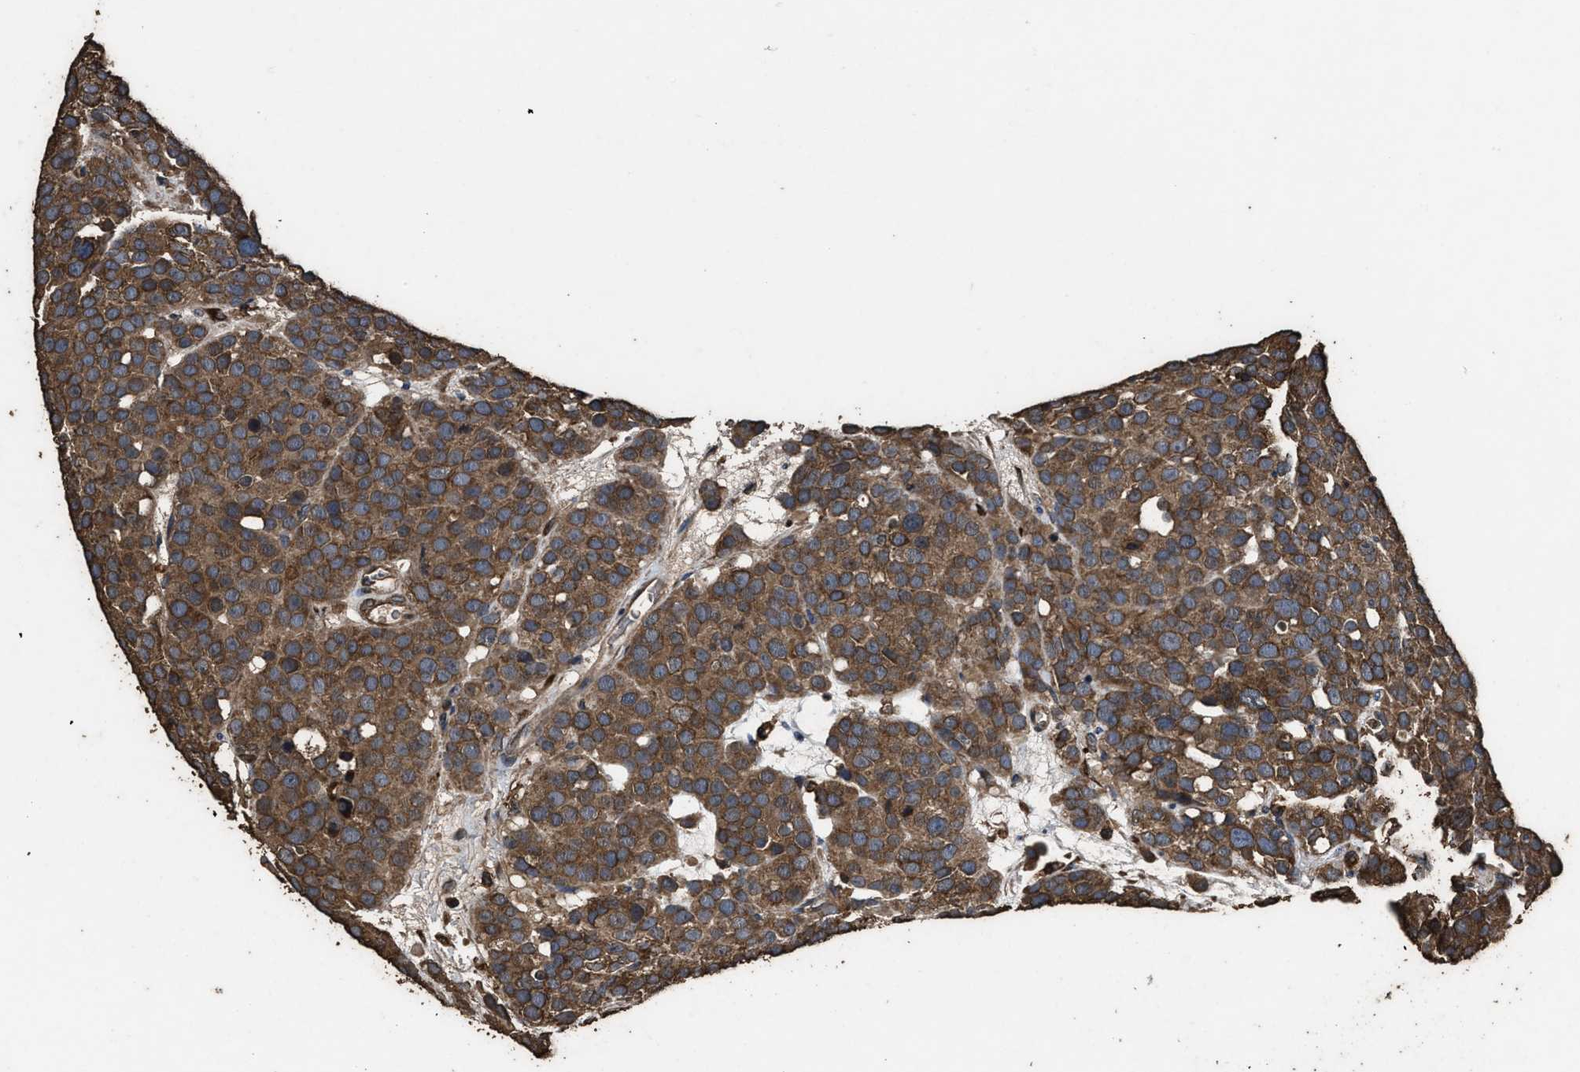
{"staining": {"intensity": "strong", "quantity": ">75%", "location": "cytoplasmic/membranous"}, "tissue": "testis cancer", "cell_type": "Tumor cells", "image_type": "cancer", "snomed": [{"axis": "morphology", "description": "Seminoma, NOS"}, {"axis": "topography", "description": "Testis"}], "caption": "IHC histopathology image of neoplastic tissue: human testis seminoma stained using immunohistochemistry (IHC) demonstrates high levels of strong protein expression localized specifically in the cytoplasmic/membranous of tumor cells, appearing as a cytoplasmic/membranous brown color.", "gene": "ZMYND19", "patient": {"sex": "male", "age": 71}}